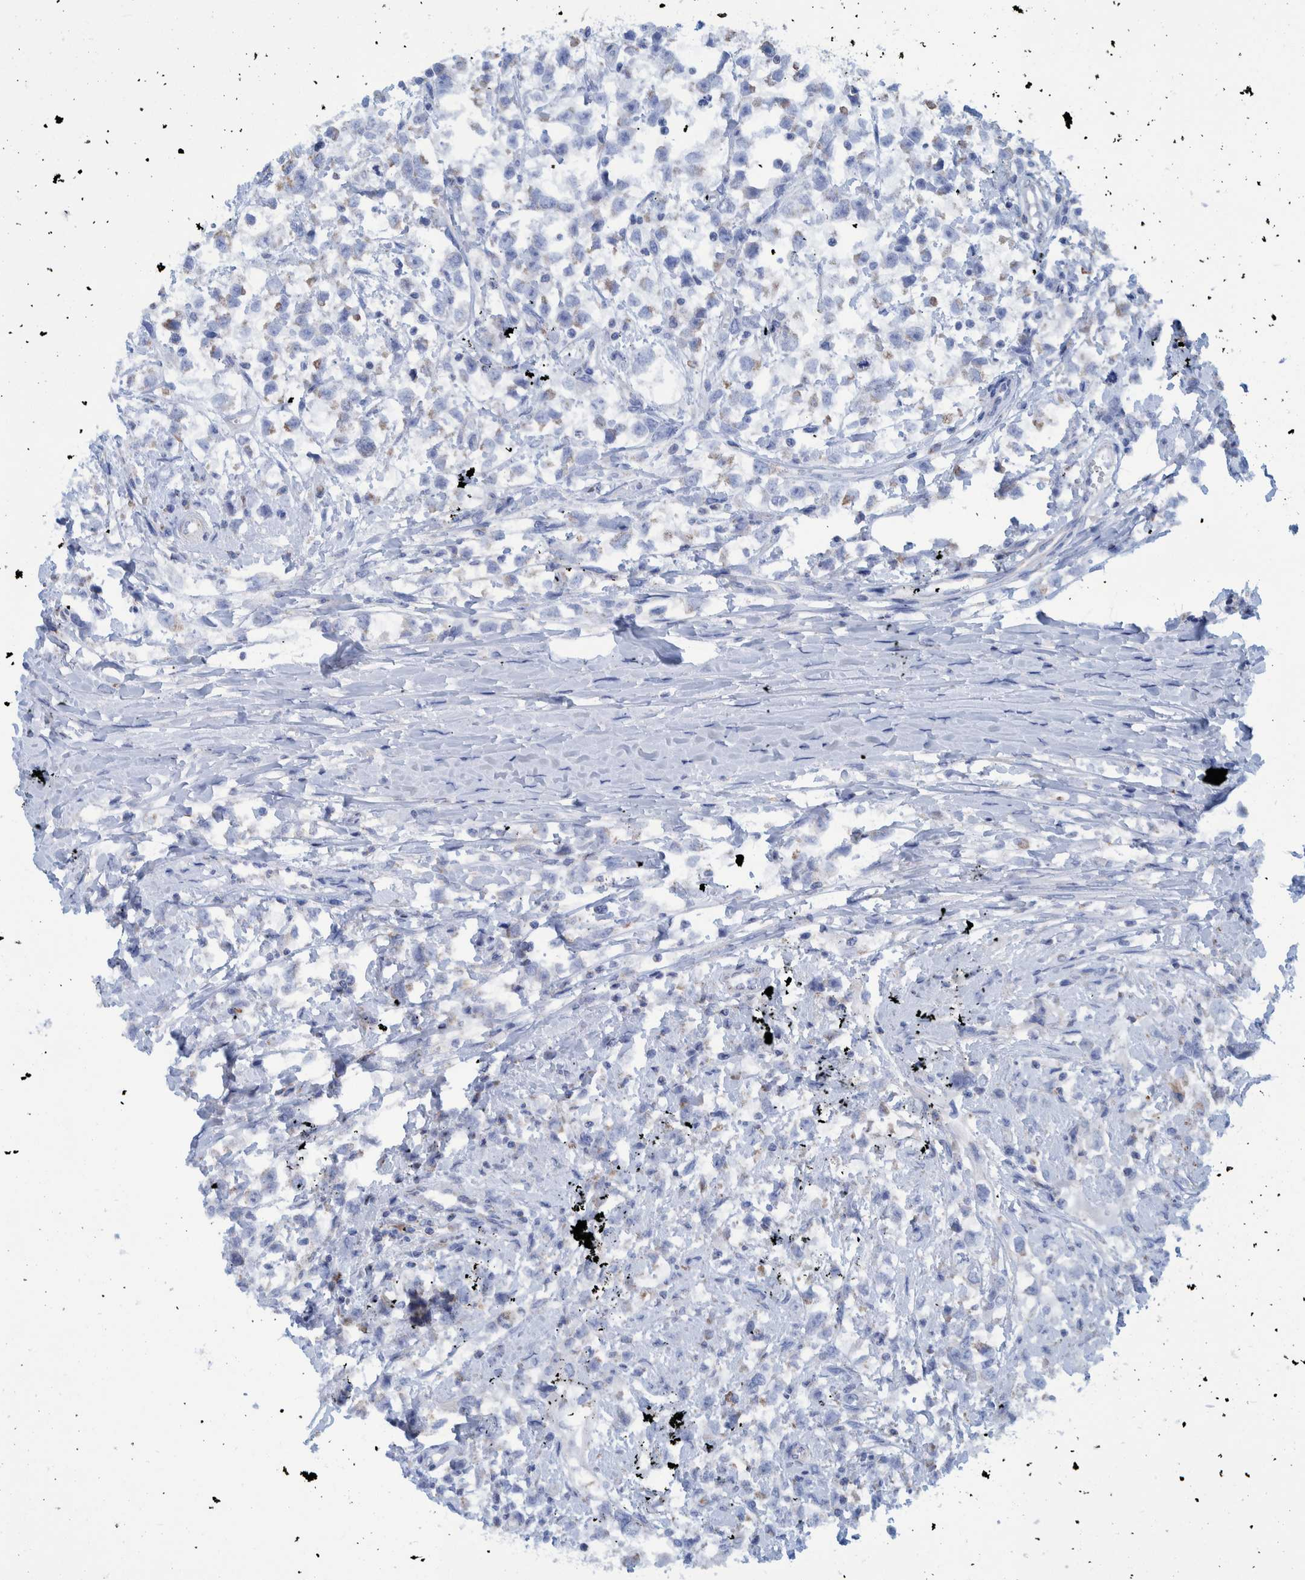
{"staining": {"intensity": "negative", "quantity": "none", "location": "none"}, "tissue": "testis cancer", "cell_type": "Tumor cells", "image_type": "cancer", "snomed": [{"axis": "morphology", "description": "Seminoma, NOS"}, {"axis": "morphology", "description": "Carcinoma, Embryonal, NOS"}, {"axis": "topography", "description": "Testis"}], "caption": "High magnification brightfield microscopy of testis cancer stained with DAB (3,3'-diaminobenzidine) (brown) and counterstained with hematoxylin (blue): tumor cells show no significant positivity. (Stains: DAB immunohistochemistry (IHC) with hematoxylin counter stain, Microscopy: brightfield microscopy at high magnification).", "gene": "BZW2", "patient": {"sex": "male", "age": 51}}